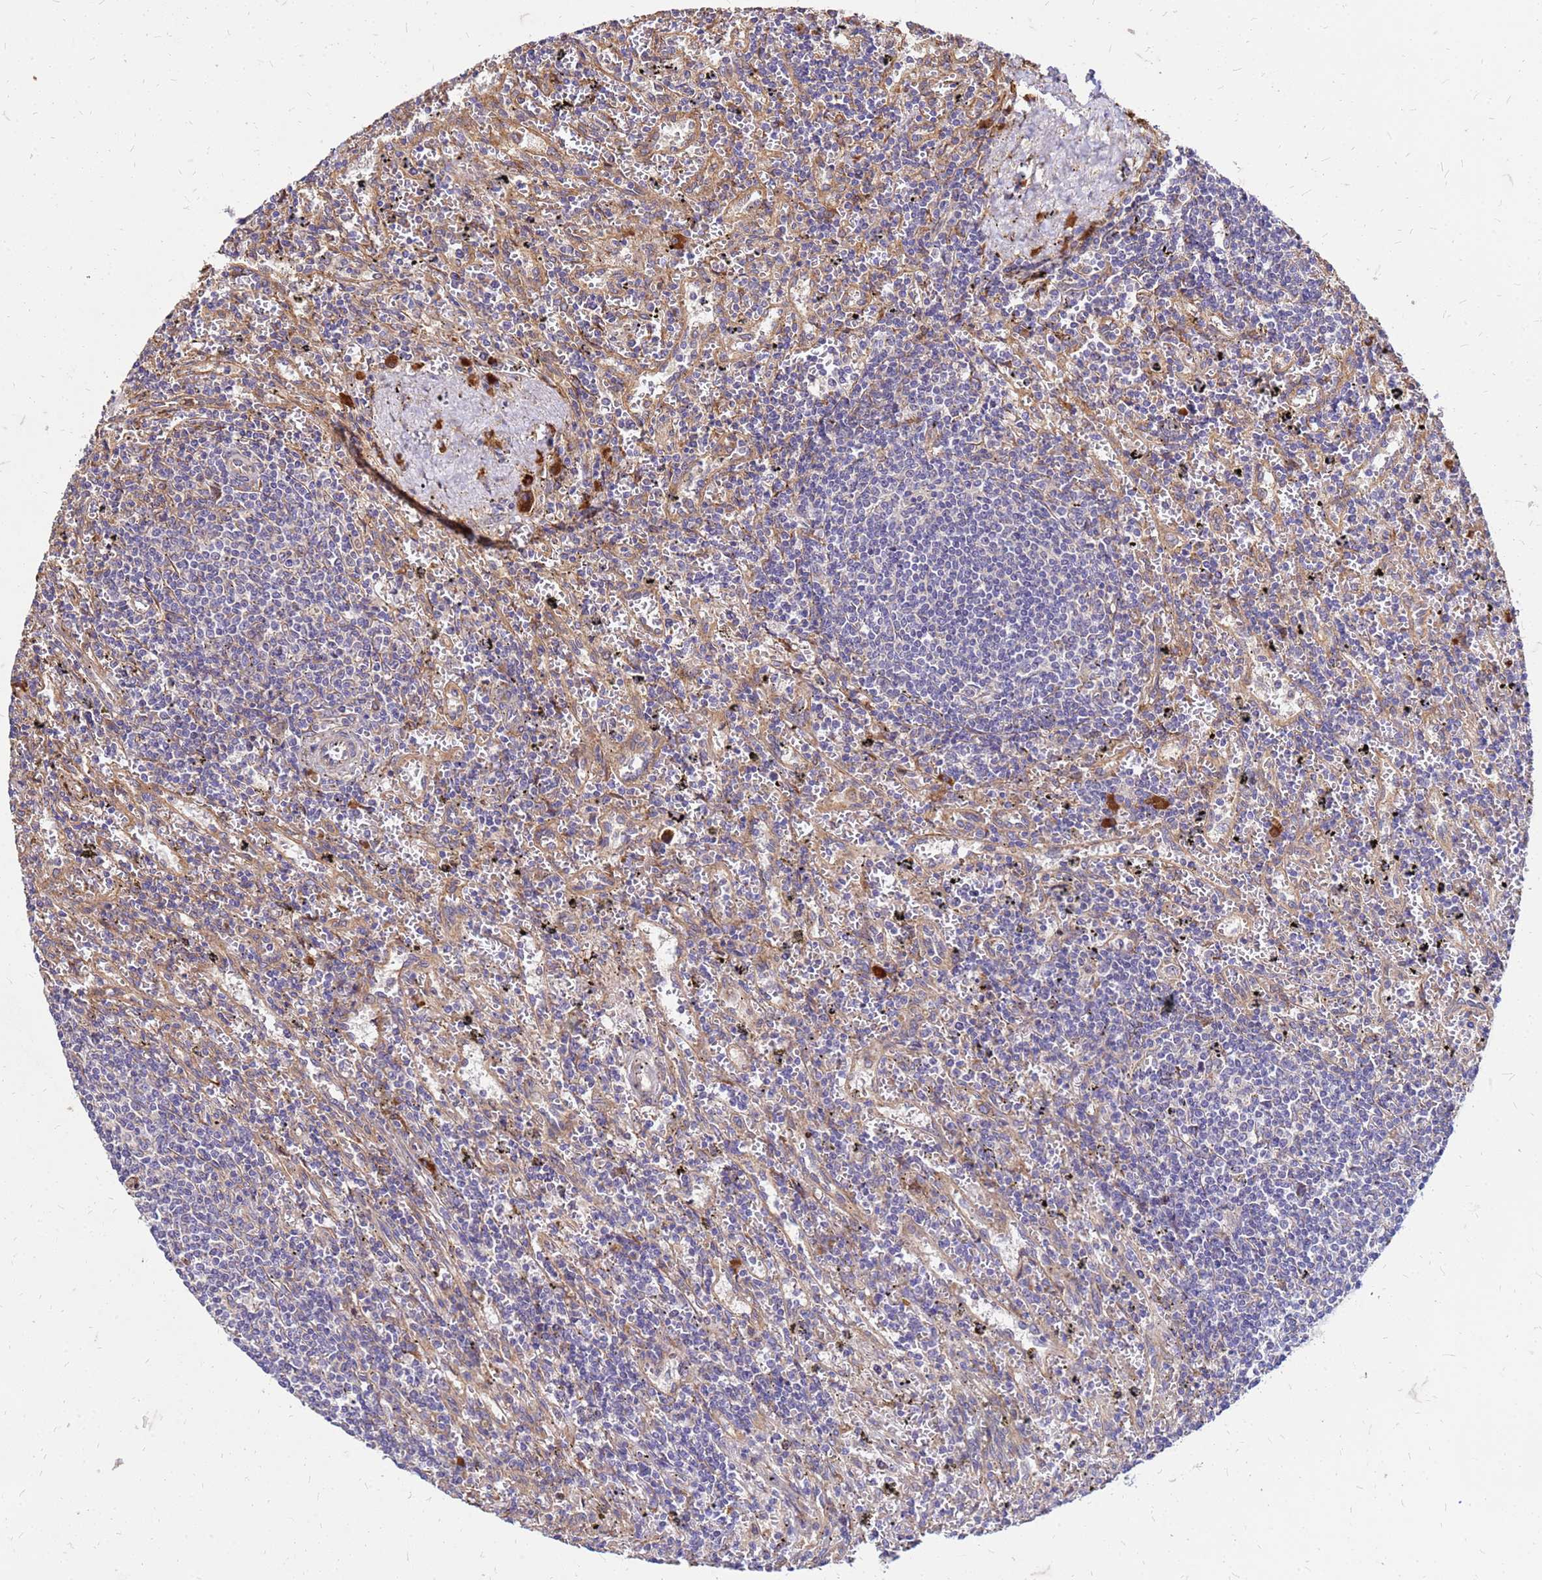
{"staining": {"intensity": "negative", "quantity": "none", "location": "none"}, "tissue": "lymphoma", "cell_type": "Tumor cells", "image_type": "cancer", "snomed": [{"axis": "morphology", "description": "Malignant lymphoma, non-Hodgkin's type, Low grade"}, {"axis": "topography", "description": "Spleen"}], "caption": "Protein analysis of lymphoma reveals no significant positivity in tumor cells.", "gene": "VMO1", "patient": {"sex": "male", "age": 76}}